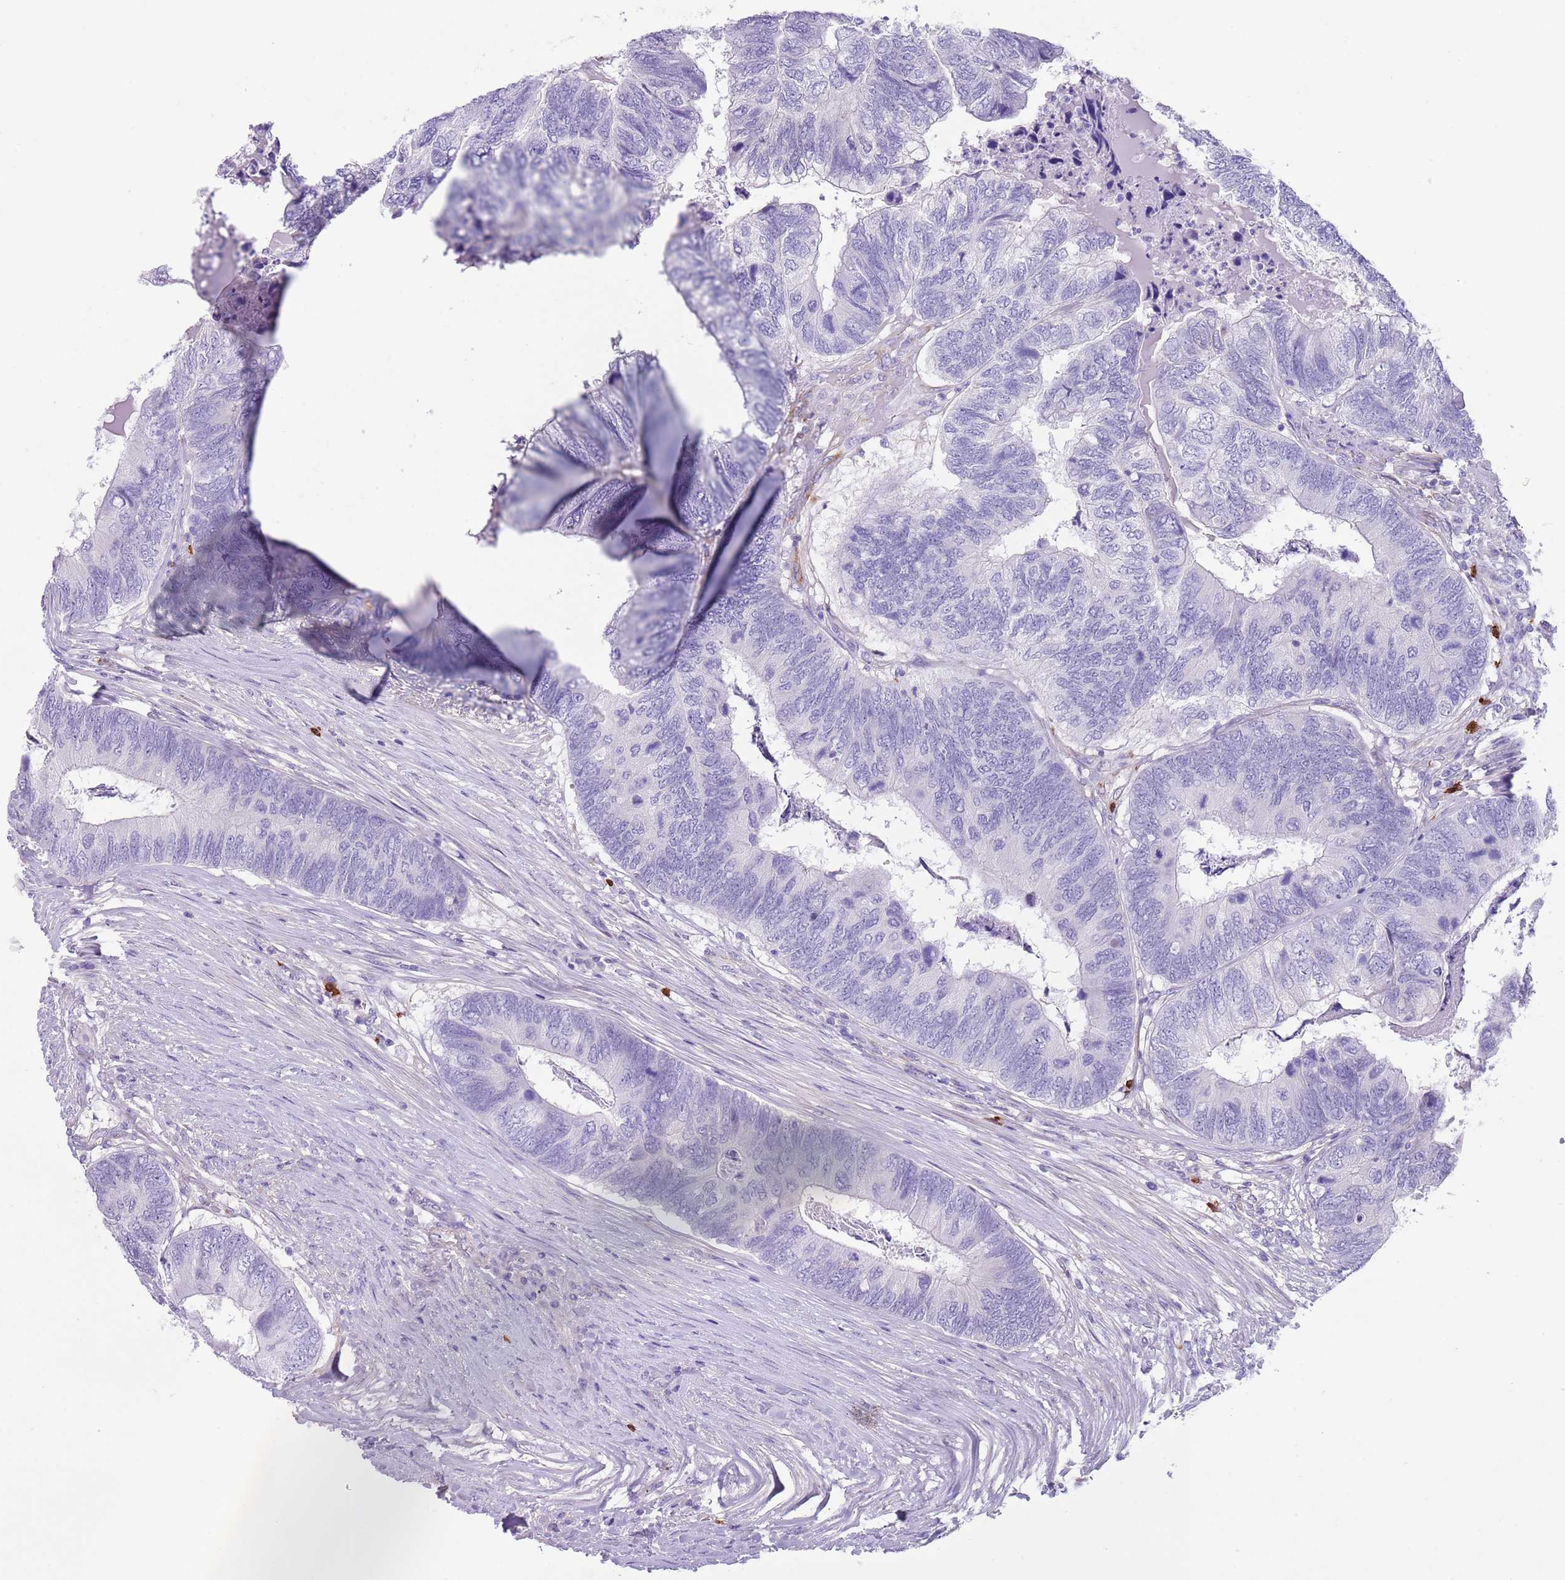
{"staining": {"intensity": "negative", "quantity": "none", "location": "none"}, "tissue": "colorectal cancer", "cell_type": "Tumor cells", "image_type": "cancer", "snomed": [{"axis": "morphology", "description": "Adenocarcinoma, NOS"}, {"axis": "topography", "description": "Colon"}], "caption": "Human adenocarcinoma (colorectal) stained for a protein using IHC demonstrates no positivity in tumor cells.", "gene": "TSGA13", "patient": {"sex": "female", "age": 67}}